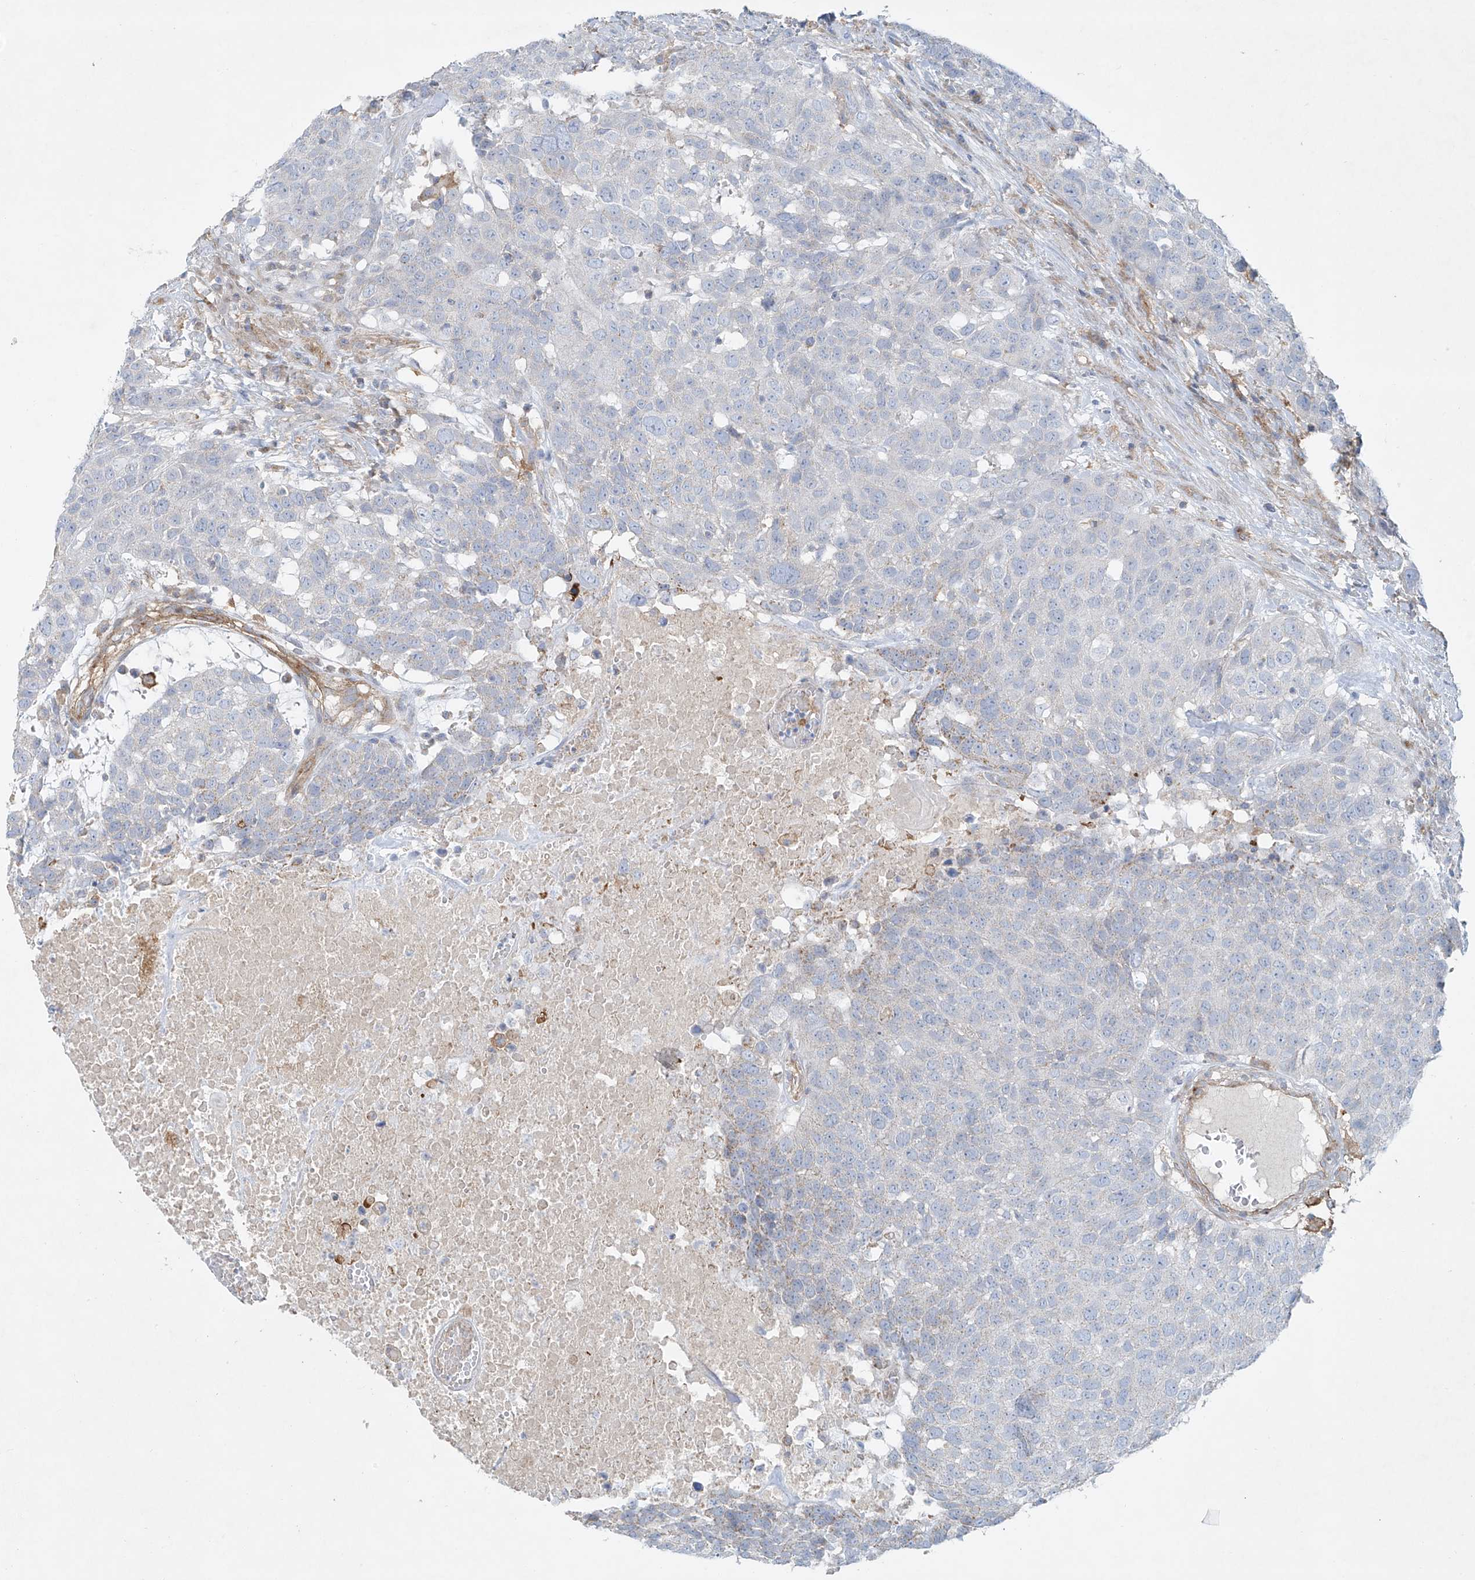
{"staining": {"intensity": "negative", "quantity": "none", "location": "none"}, "tissue": "head and neck cancer", "cell_type": "Tumor cells", "image_type": "cancer", "snomed": [{"axis": "morphology", "description": "Squamous cell carcinoma, NOS"}, {"axis": "topography", "description": "Head-Neck"}], "caption": "A high-resolution micrograph shows IHC staining of head and neck cancer, which exhibits no significant positivity in tumor cells. (DAB immunohistochemistry (IHC), high magnification).", "gene": "VAMP5", "patient": {"sex": "male", "age": 66}}